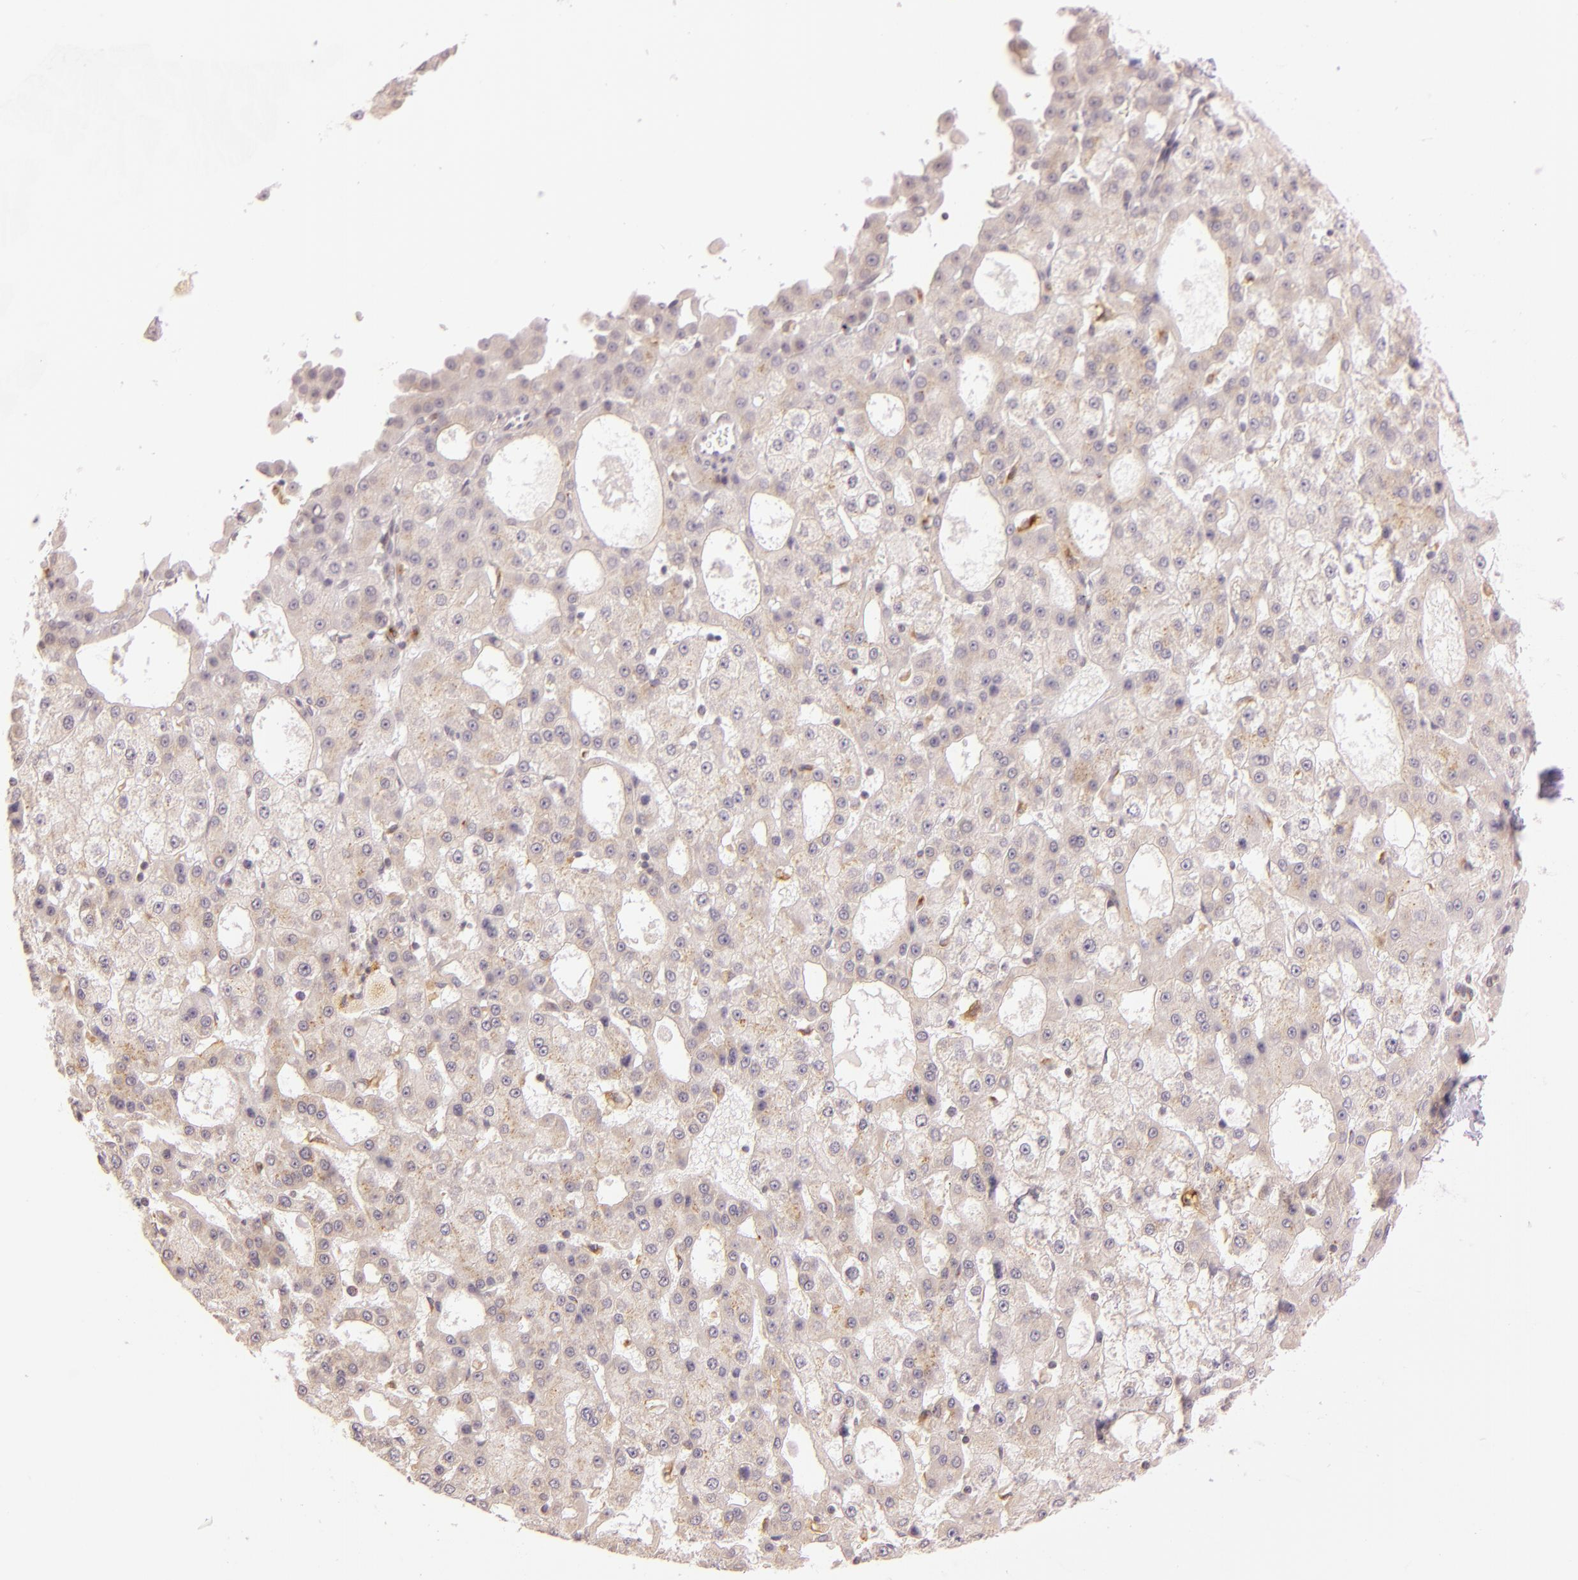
{"staining": {"intensity": "weak", "quantity": ">75%", "location": "cytoplasmic/membranous"}, "tissue": "liver cancer", "cell_type": "Tumor cells", "image_type": "cancer", "snomed": [{"axis": "morphology", "description": "Carcinoma, Hepatocellular, NOS"}, {"axis": "topography", "description": "Liver"}], "caption": "About >75% of tumor cells in liver cancer (hepatocellular carcinoma) display weak cytoplasmic/membranous protein positivity as visualized by brown immunohistochemical staining.", "gene": "LGMN", "patient": {"sex": "male", "age": 47}}